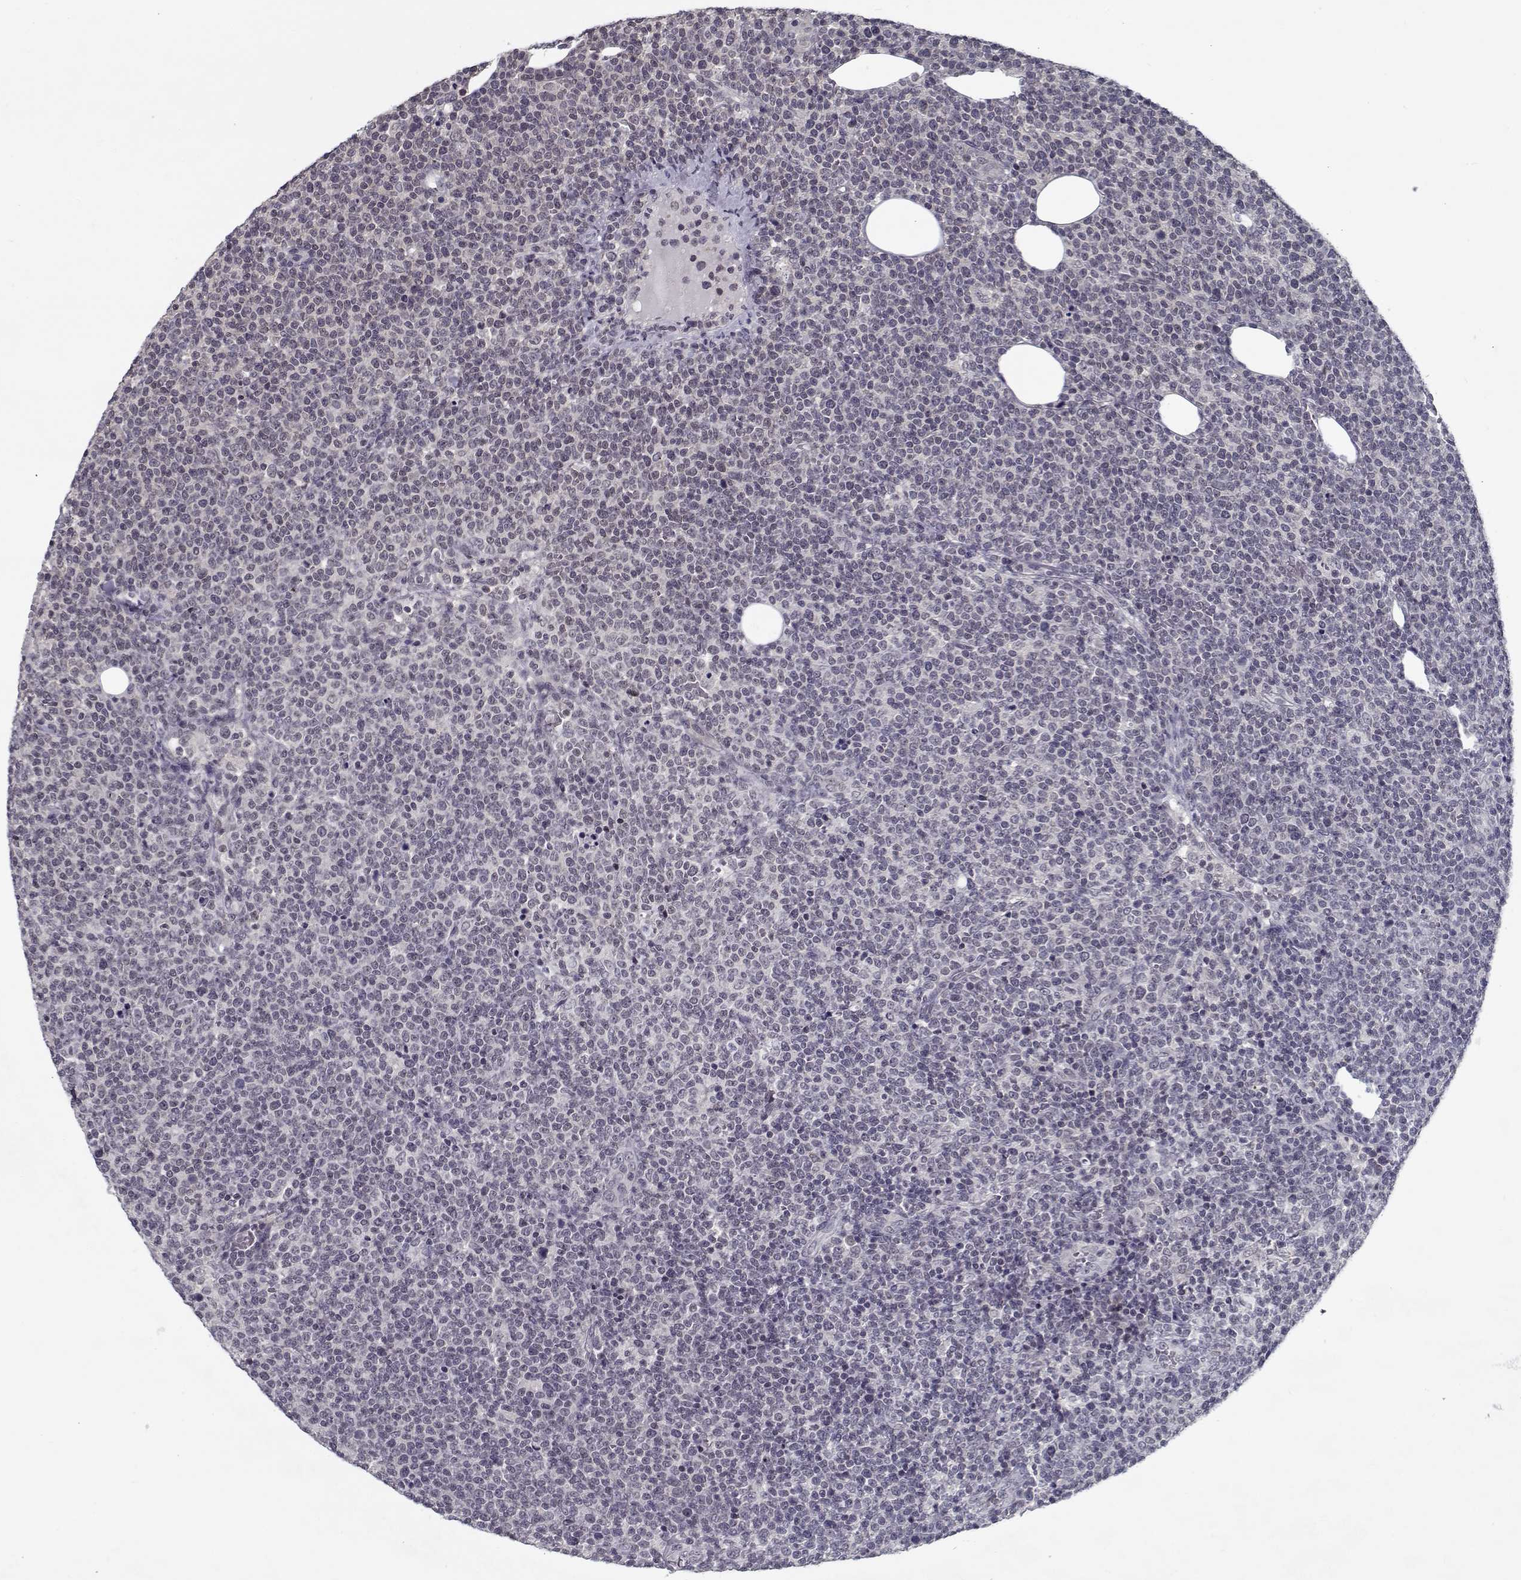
{"staining": {"intensity": "negative", "quantity": "none", "location": "none"}, "tissue": "lymphoma", "cell_type": "Tumor cells", "image_type": "cancer", "snomed": [{"axis": "morphology", "description": "Malignant lymphoma, non-Hodgkin's type, High grade"}, {"axis": "topography", "description": "Lymph node"}], "caption": "Tumor cells are negative for protein expression in human high-grade malignant lymphoma, non-Hodgkin's type.", "gene": "TESPA1", "patient": {"sex": "male", "age": 61}}